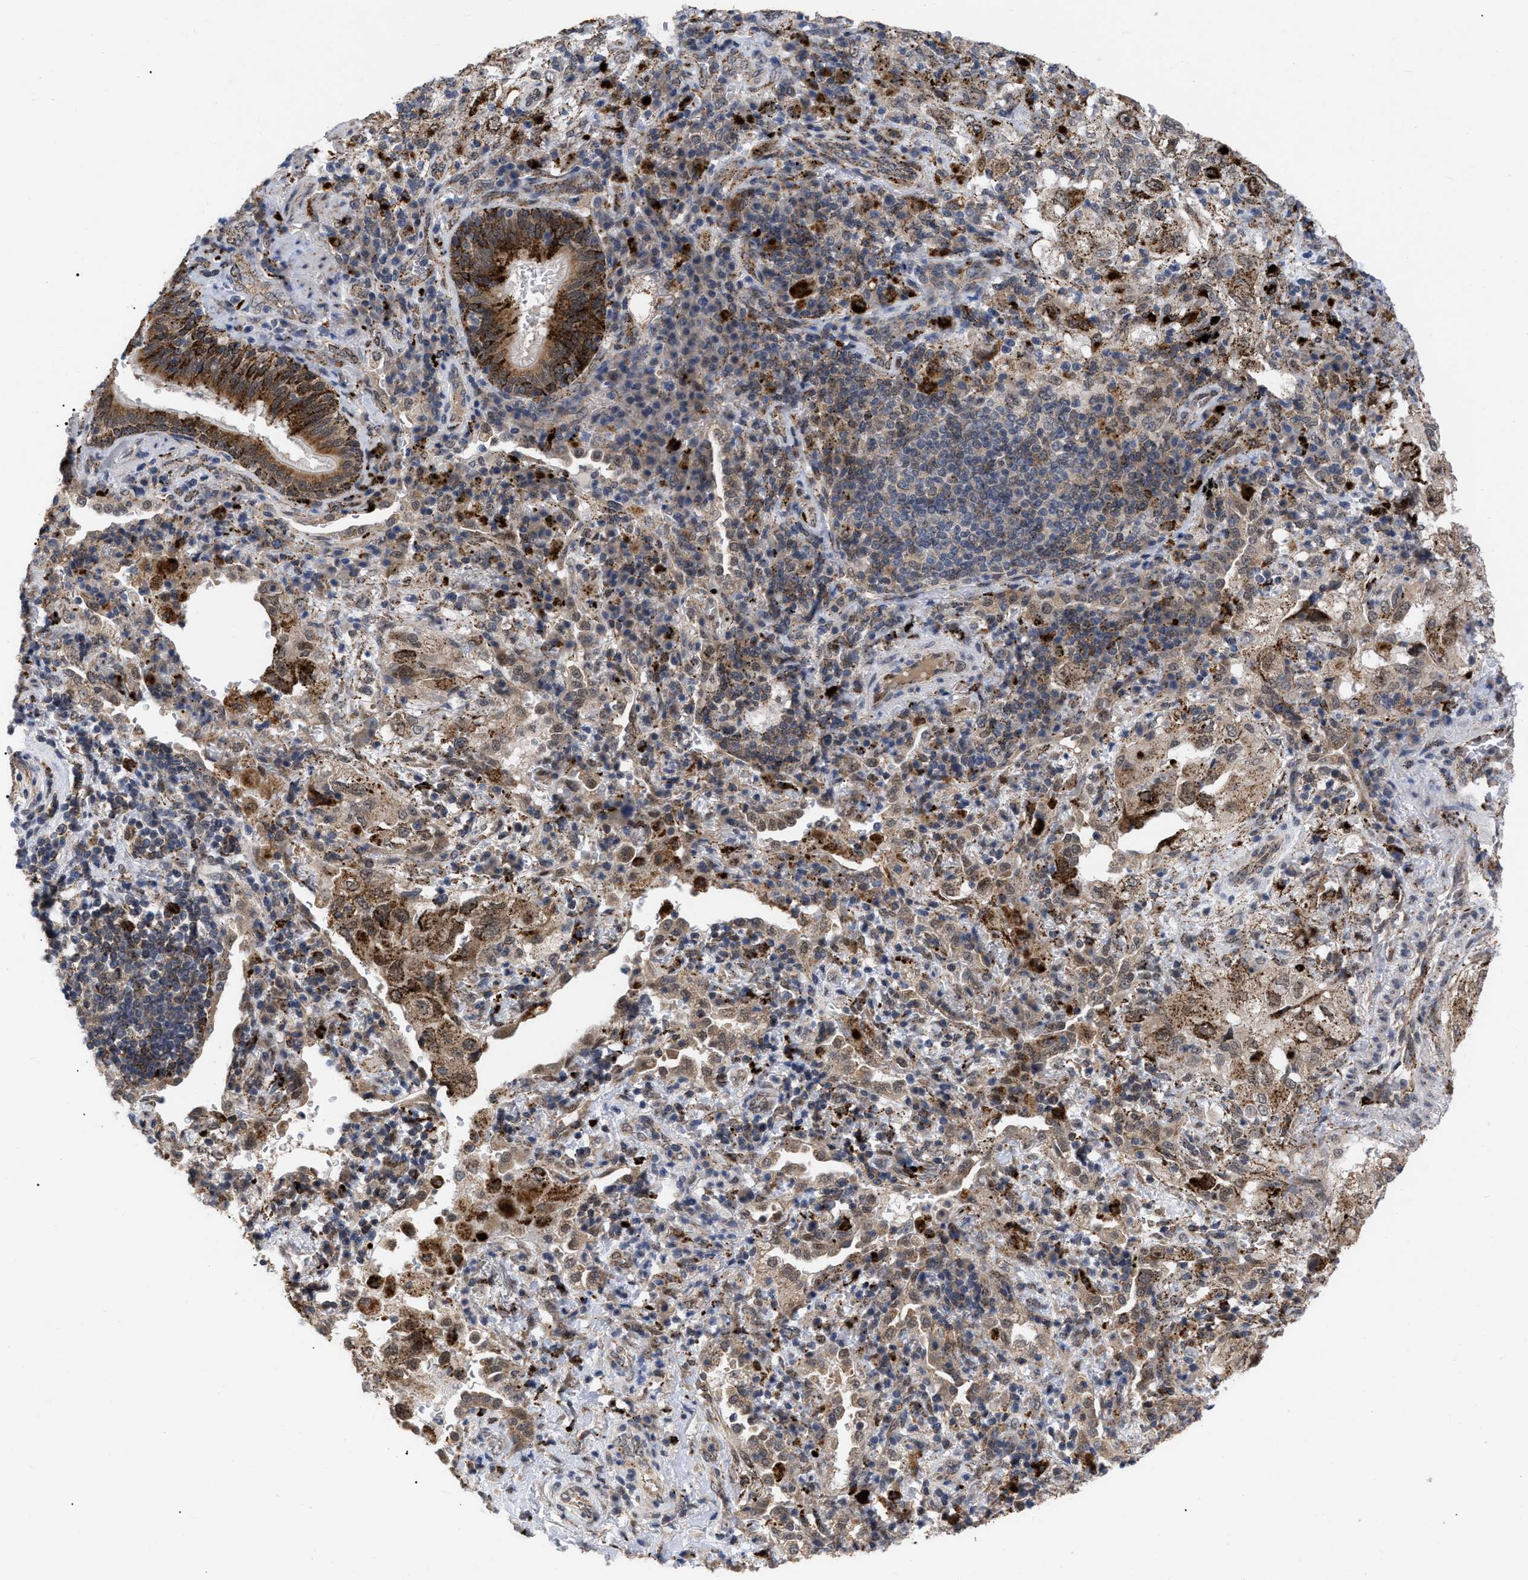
{"staining": {"intensity": "strong", "quantity": ">75%", "location": "cytoplasmic/membranous"}, "tissue": "lung cancer", "cell_type": "Tumor cells", "image_type": "cancer", "snomed": [{"axis": "morphology", "description": "Adenocarcinoma, NOS"}, {"axis": "topography", "description": "Lung"}], "caption": "Immunohistochemistry image of neoplastic tissue: adenocarcinoma (lung) stained using immunohistochemistry shows high levels of strong protein expression localized specifically in the cytoplasmic/membranous of tumor cells, appearing as a cytoplasmic/membranous brown color.", "gene": "UPF1", "patient": {"sex": "male", "age": 64}}